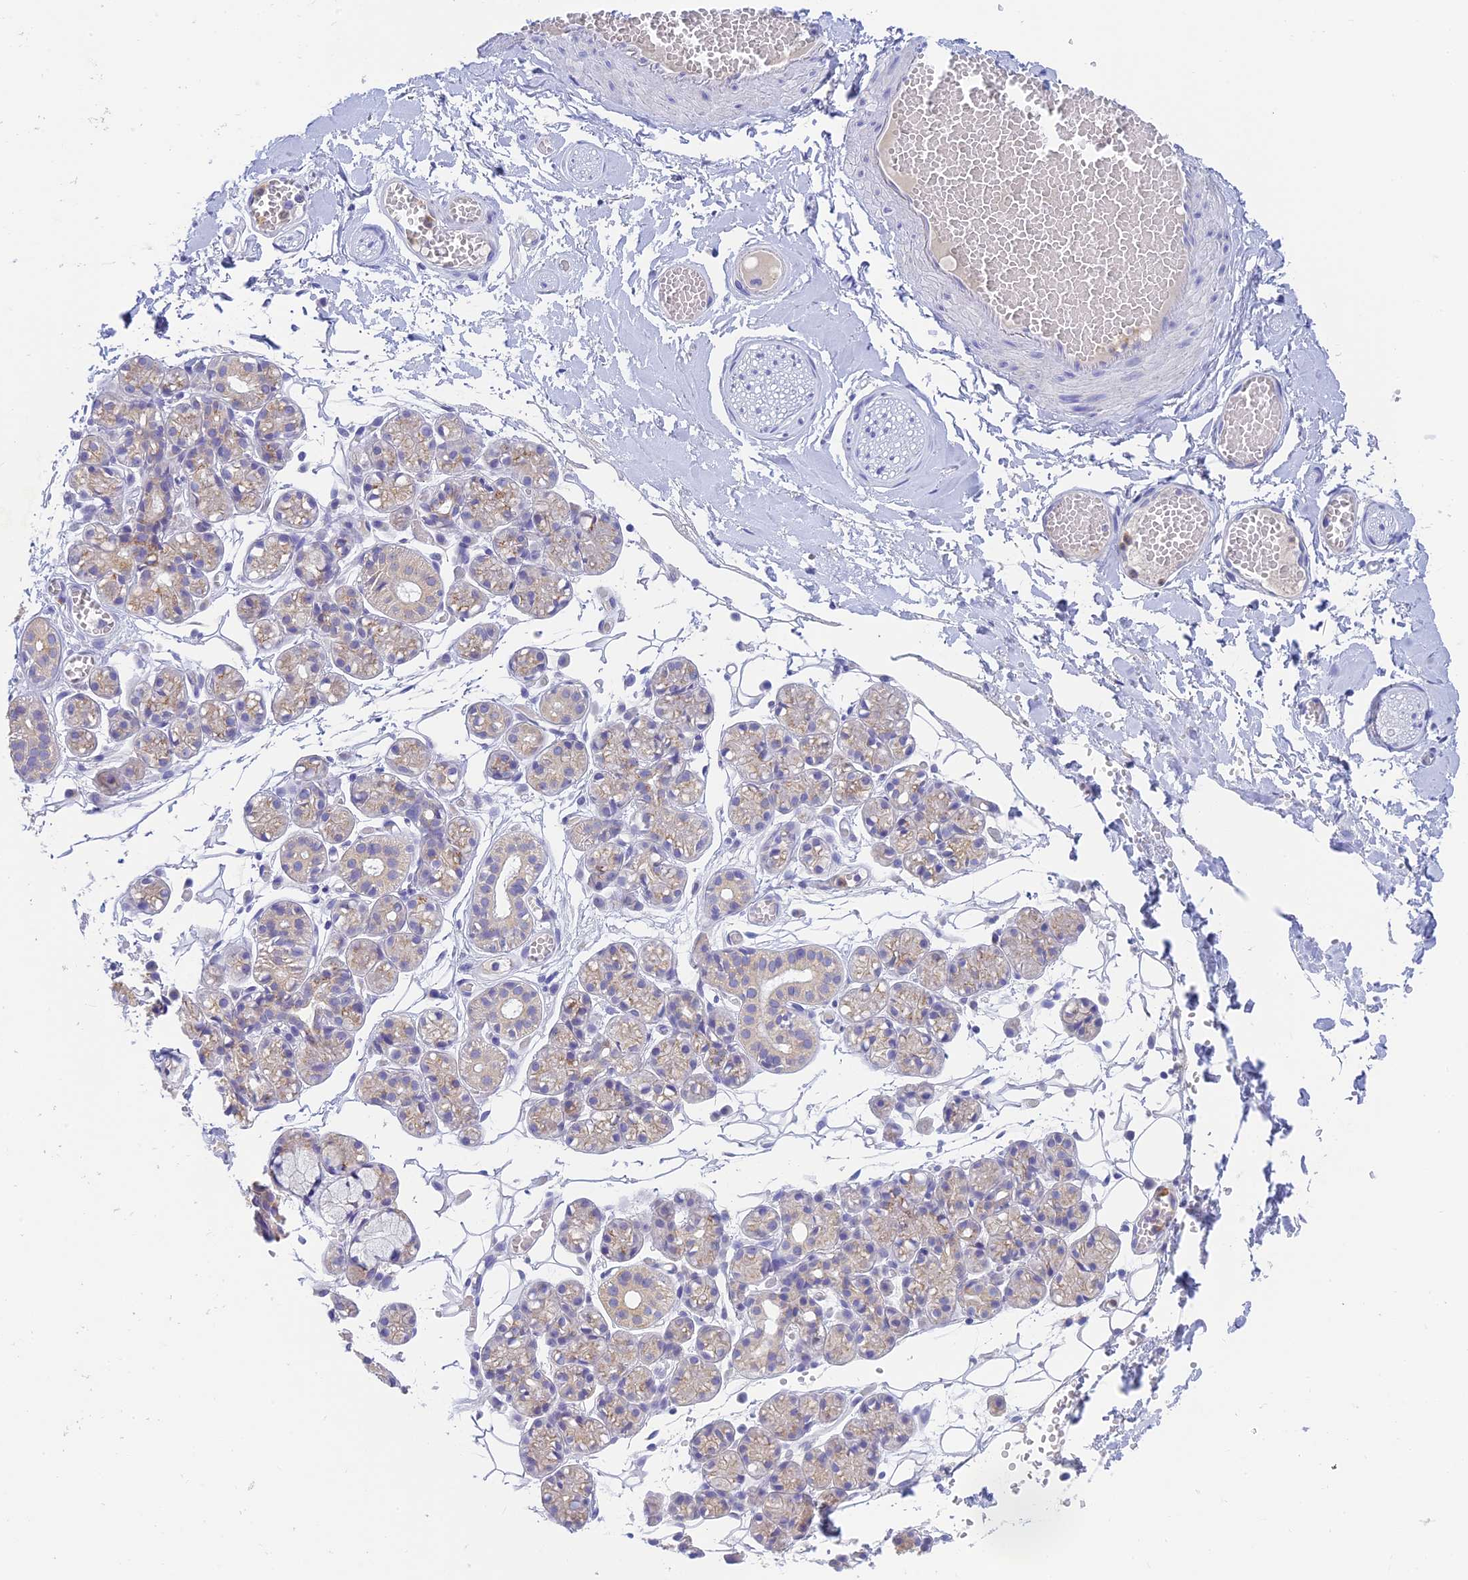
{"staining": {"intensity": "weak", "quantity": "25%-75%", "location": "cytoplasmic/membranous"}, "tissue": "salivary gland", "cell_type": "Glandular cells", "image_type": "normal", "snomed": [{"axis": "morphology", "description": "Normal tissue, NOS"}, {"axis": "topography", "description": "Salivary gland"}], "caption": "The image reveals staining of normal salivary gland, revealing weak cytoplasmic/membranous protein positivity (brown color) within glandular cells.", "gene": "INTS13", "patient": {"sex": "male", "age": 63}}